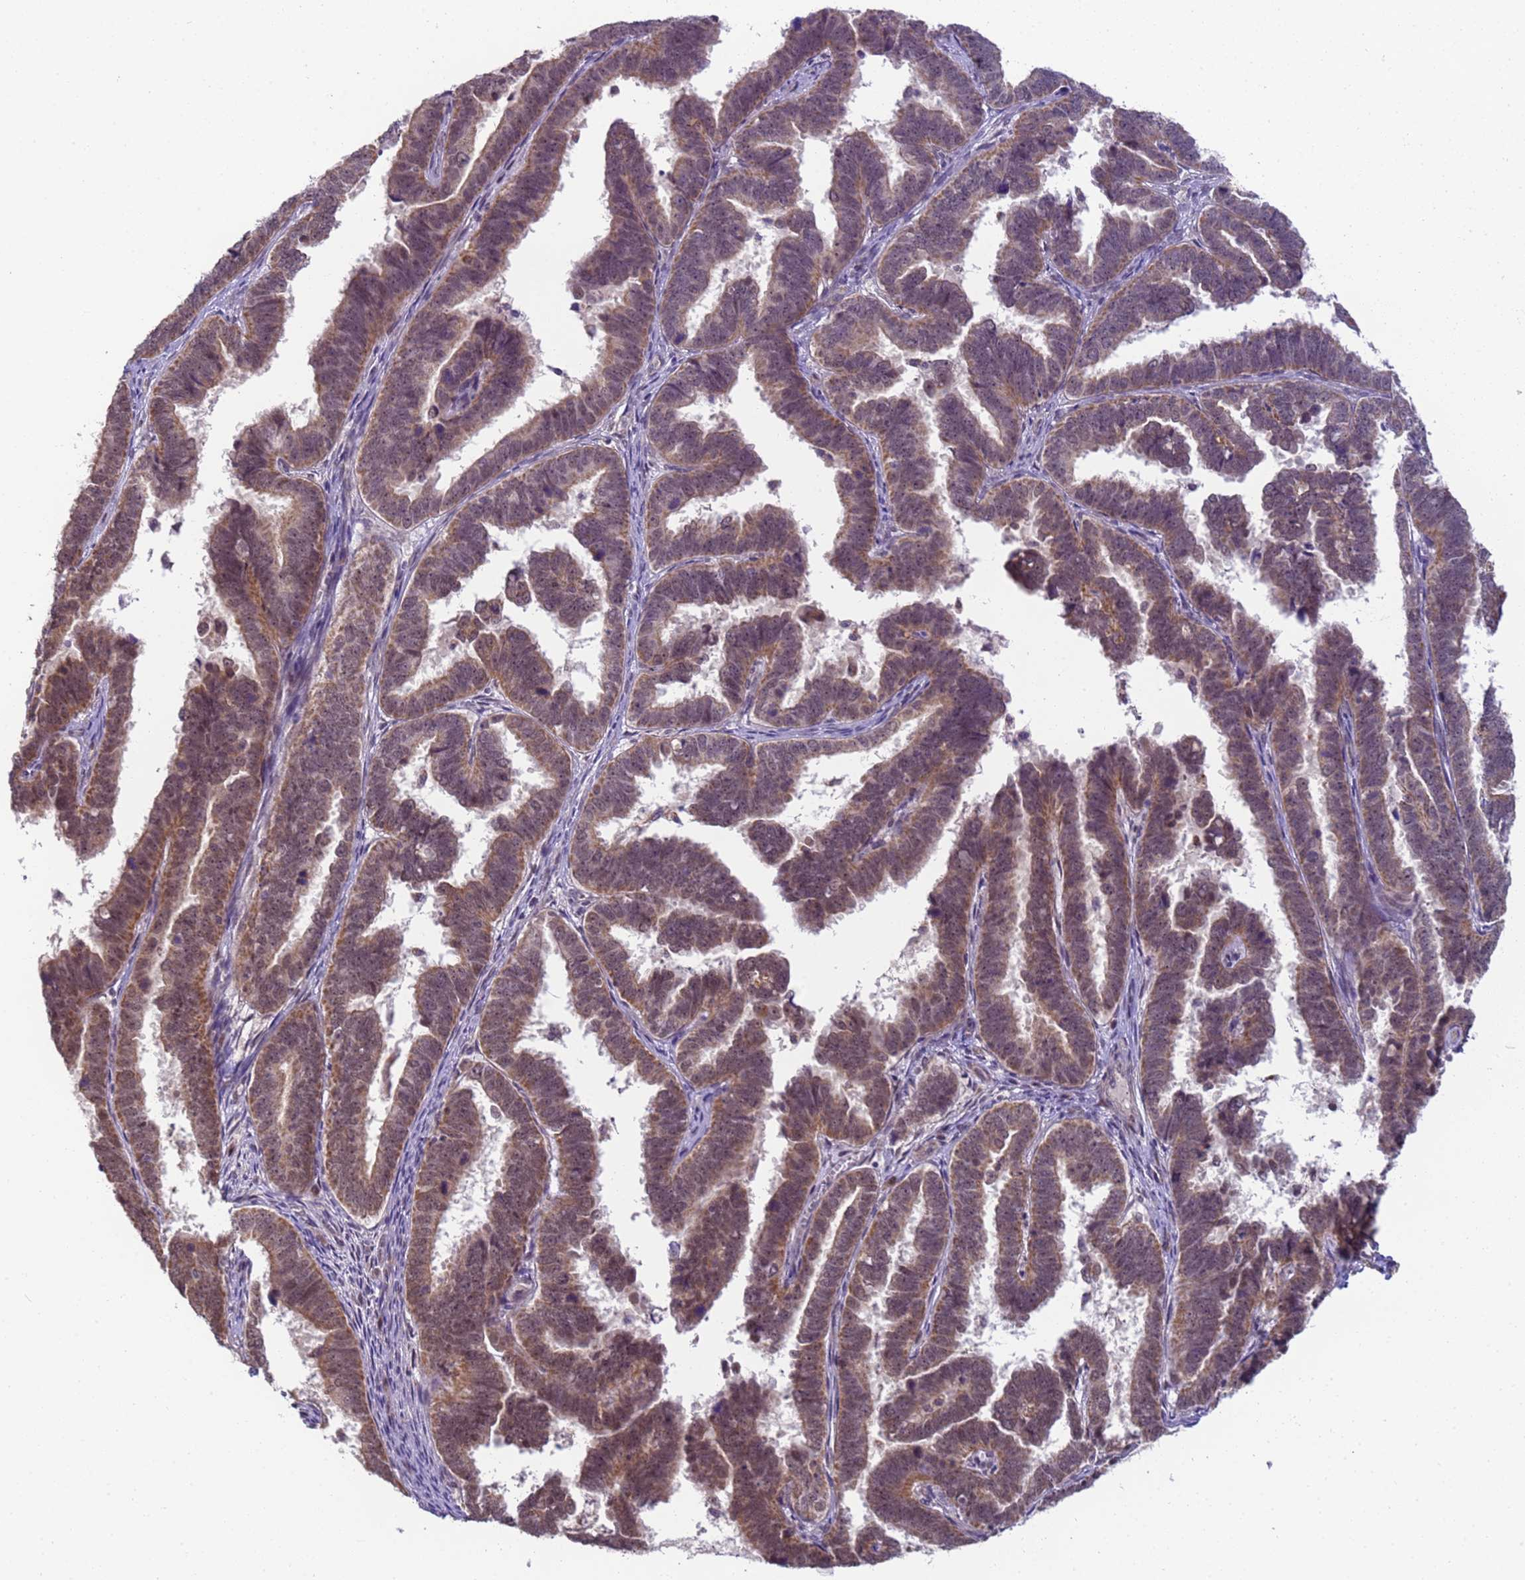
{"staining": {"intensity": "moderate", "quantity": ">75%", "location": "cytoplasmic/membranous,nuclear"}, "tissue": "endometrial cancer", "cell_type": "Tumor cells", "image_type": "cancer", "snomed": [{"axis": "morphology", "description": "Adenocarcinoma, NOS"}, {"axis": "topography", "description": "Endometrium"}], "caption": "Approximately >75% of tumor cells in human endometrial adenocarcinoma display moderate cytoplasmic/membranous and nuclear protein expression as visualized by brown immunohistochemical staining.", "gene": "RAPGEF3", "patient": {"sex": "female", "age": 75}}